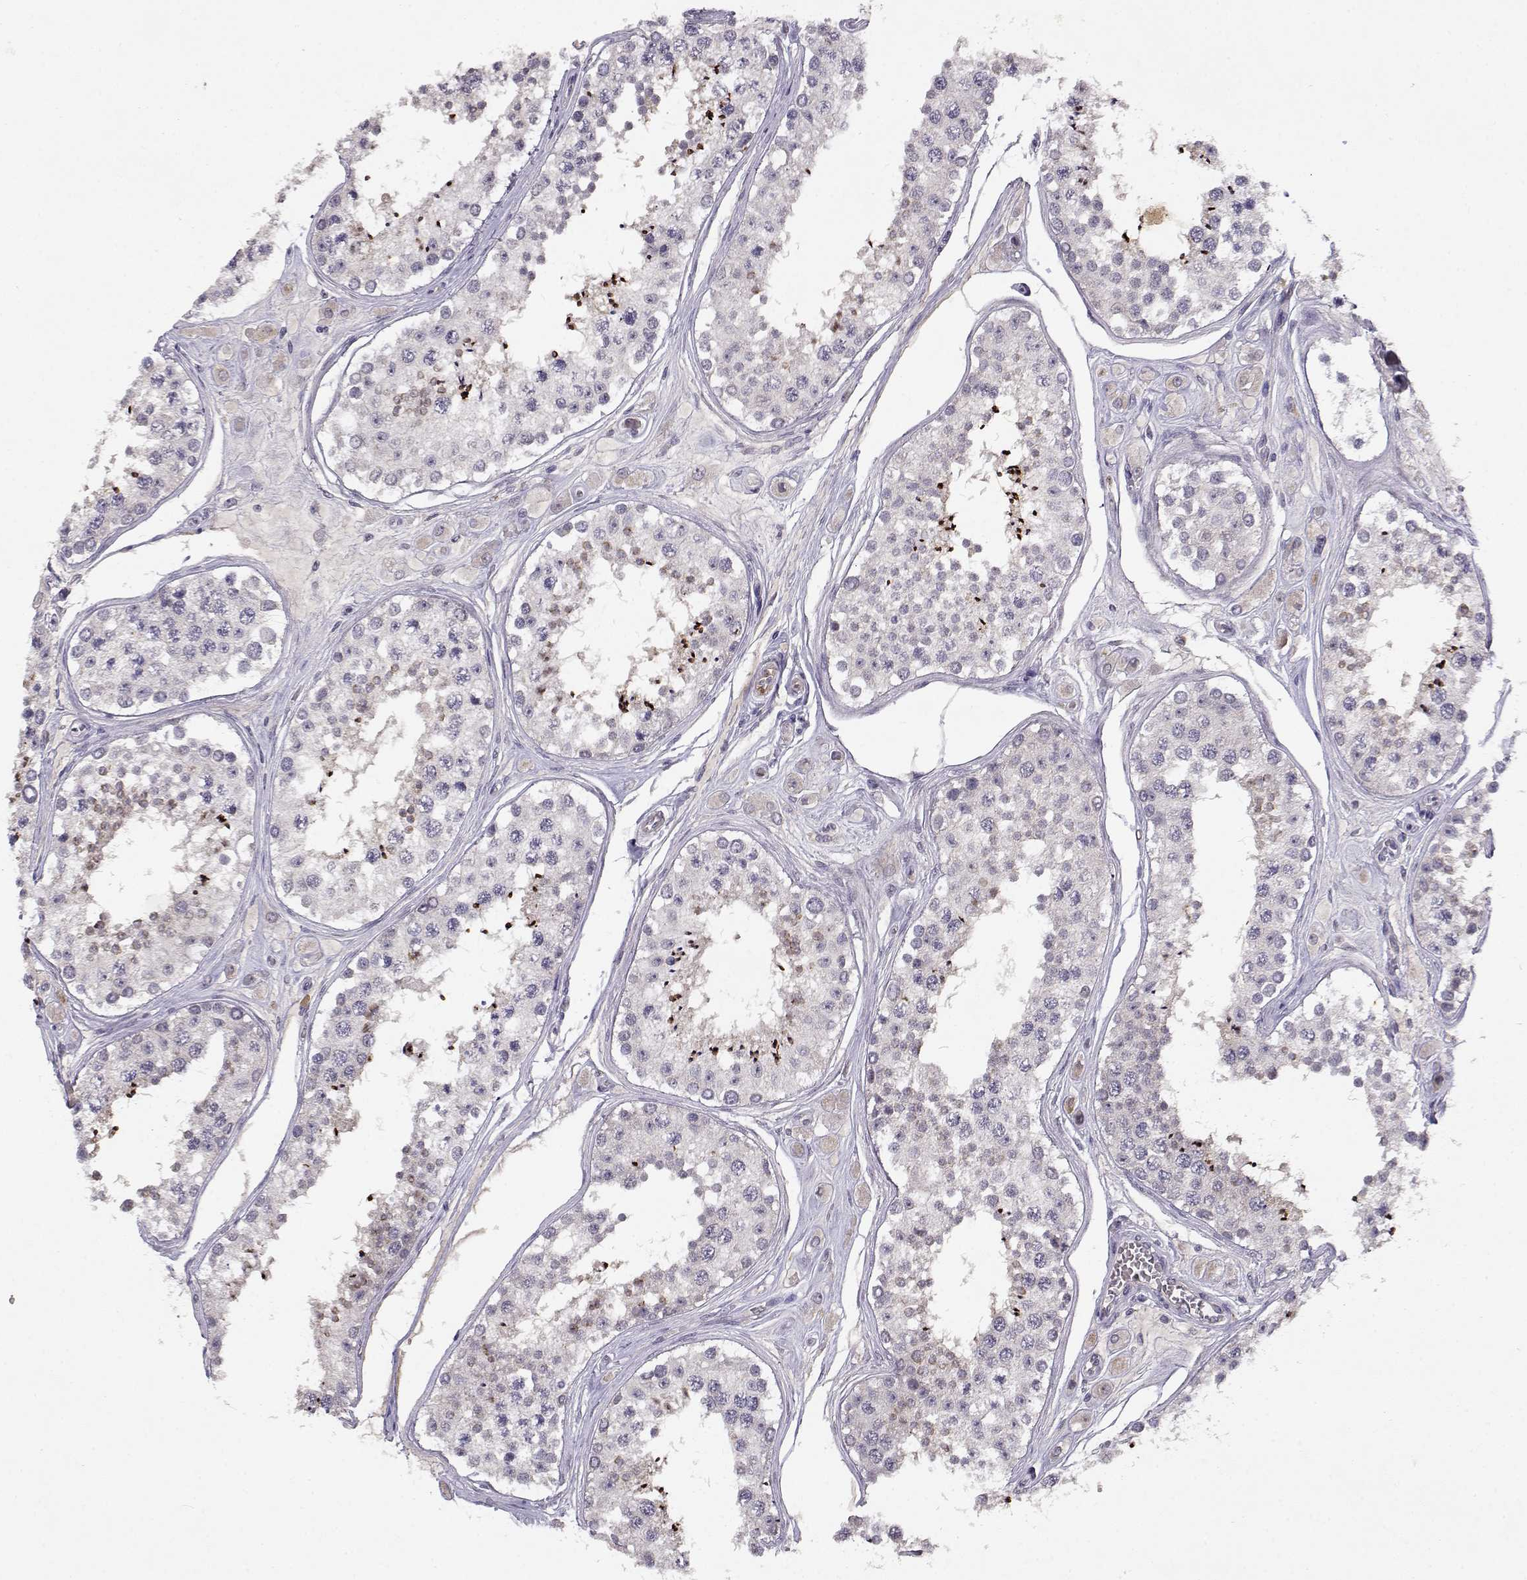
{"staining": {"intensity": "strong", "quantity": "<25%", "location": "cytoplasmic/membranous"}, "tissue": "testis", "cell_type": "Cells in seminiferous ducts", "image_type": "normal", "snomed": [{"axis": "morphology", "description": "Normal tissue, NOS"}, {"axis": "topography", "description": "Testis"}], "caption": "The photomicrograph demonstrates immunohistochemical staining of unremarkable testis. There is strong cytoplasmic/membranous positivity is present in about <25% of cells in seminiferous ducts. (DAB (3,3'-diaminobenzidine) = brown stain, brightfield microscopy at high magnification).", "gene": "BMX", "patient": {"sex": "male", "age": 25}}